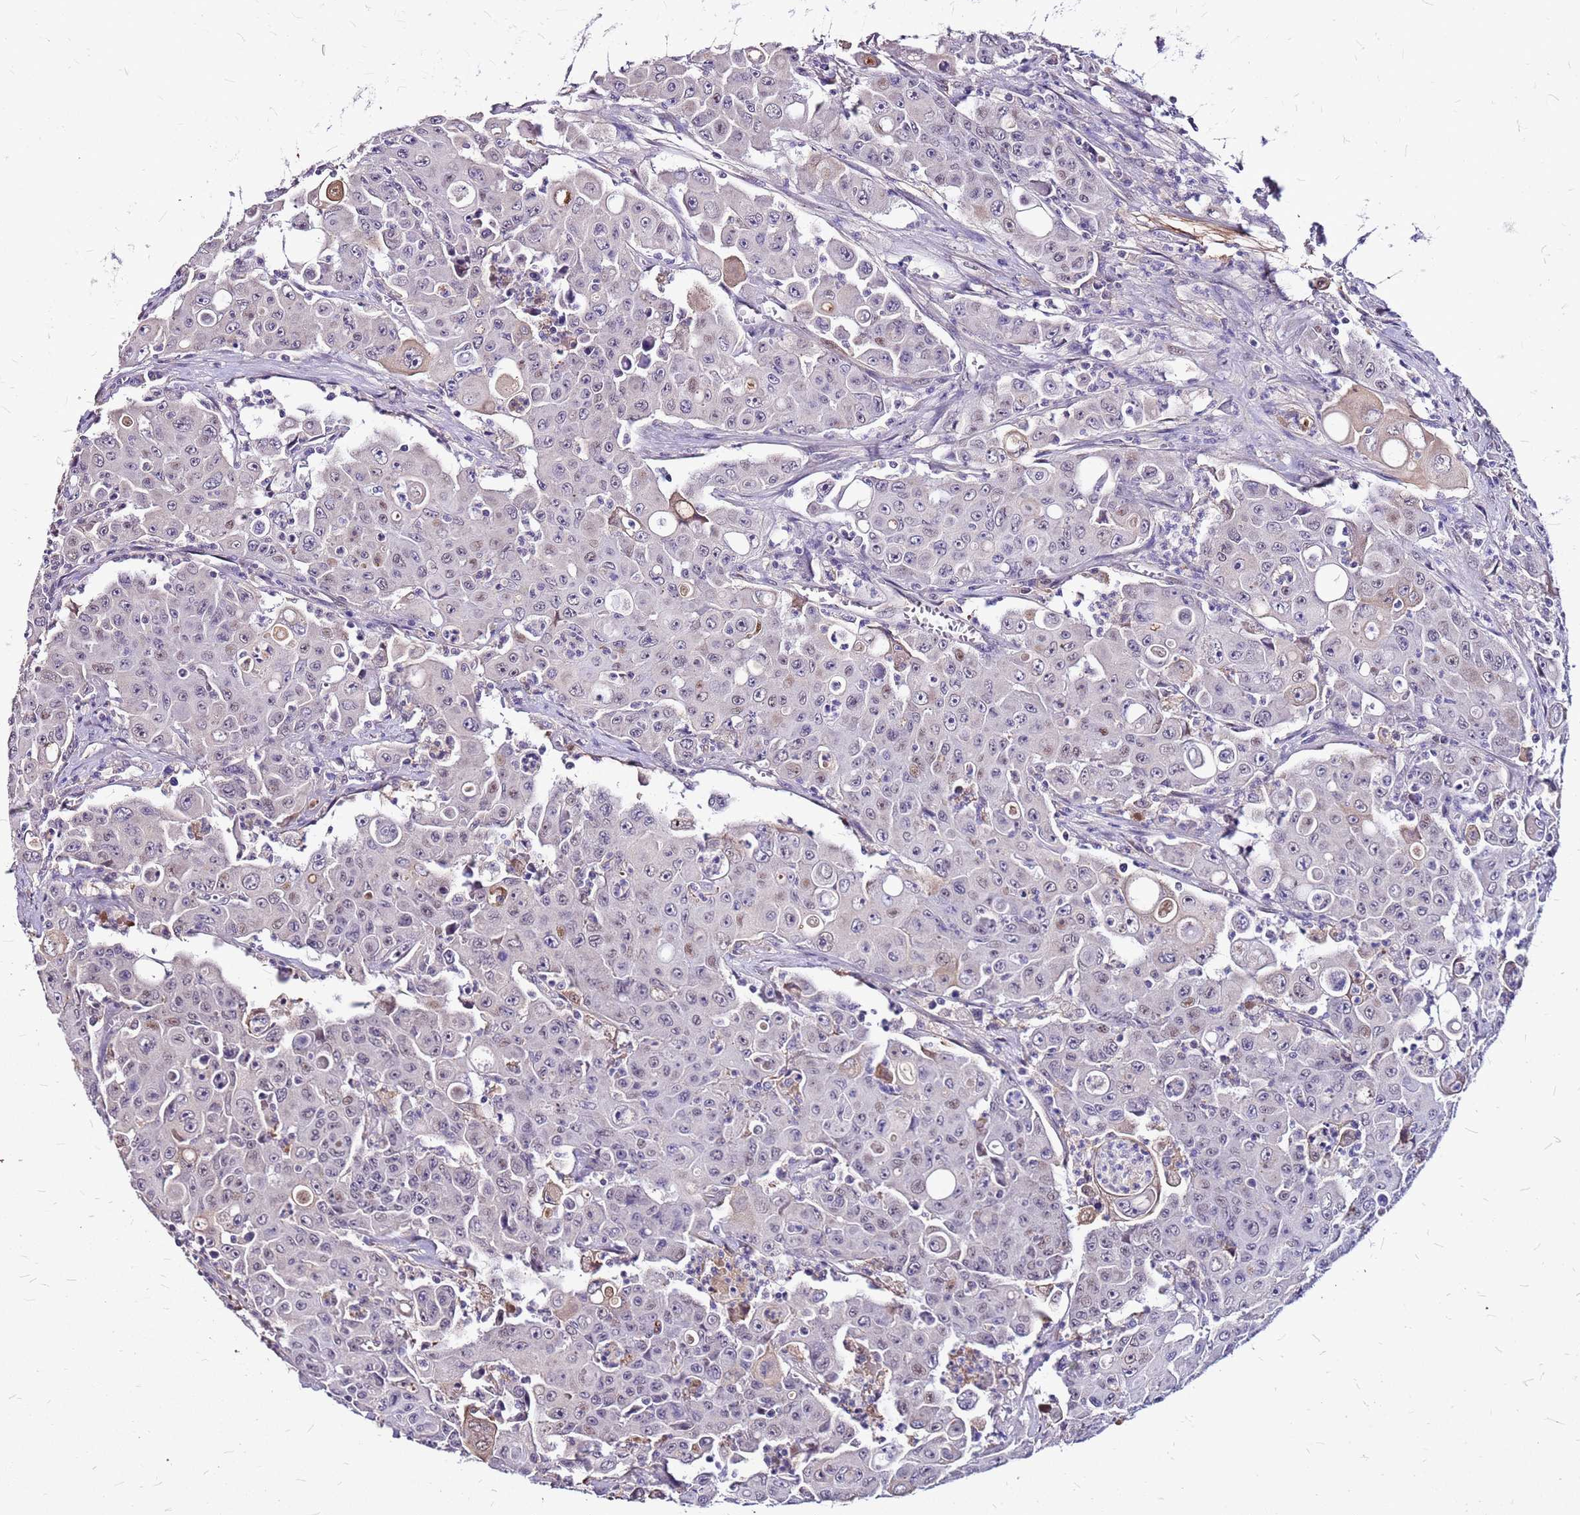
{"staining": {"intensity": "weak", "quantity": "<25%", "location": "nuclear"}, "tissue": "colorectal cancer", "cell_type": "Tumor cells", "image_type": "cancer", "snomed": [{"axis": "morphology", "description": "Adenocarcinoma, NOS"}, {"axis": "topography", "description": "Colon"}], "caption": "Immunohistochemistry of colorectal cancer (adenocarcinoma) displays no expression in tumor cells.", "gene": "ALDH1A3", "patient": {"sex": "male", "age": 51}}